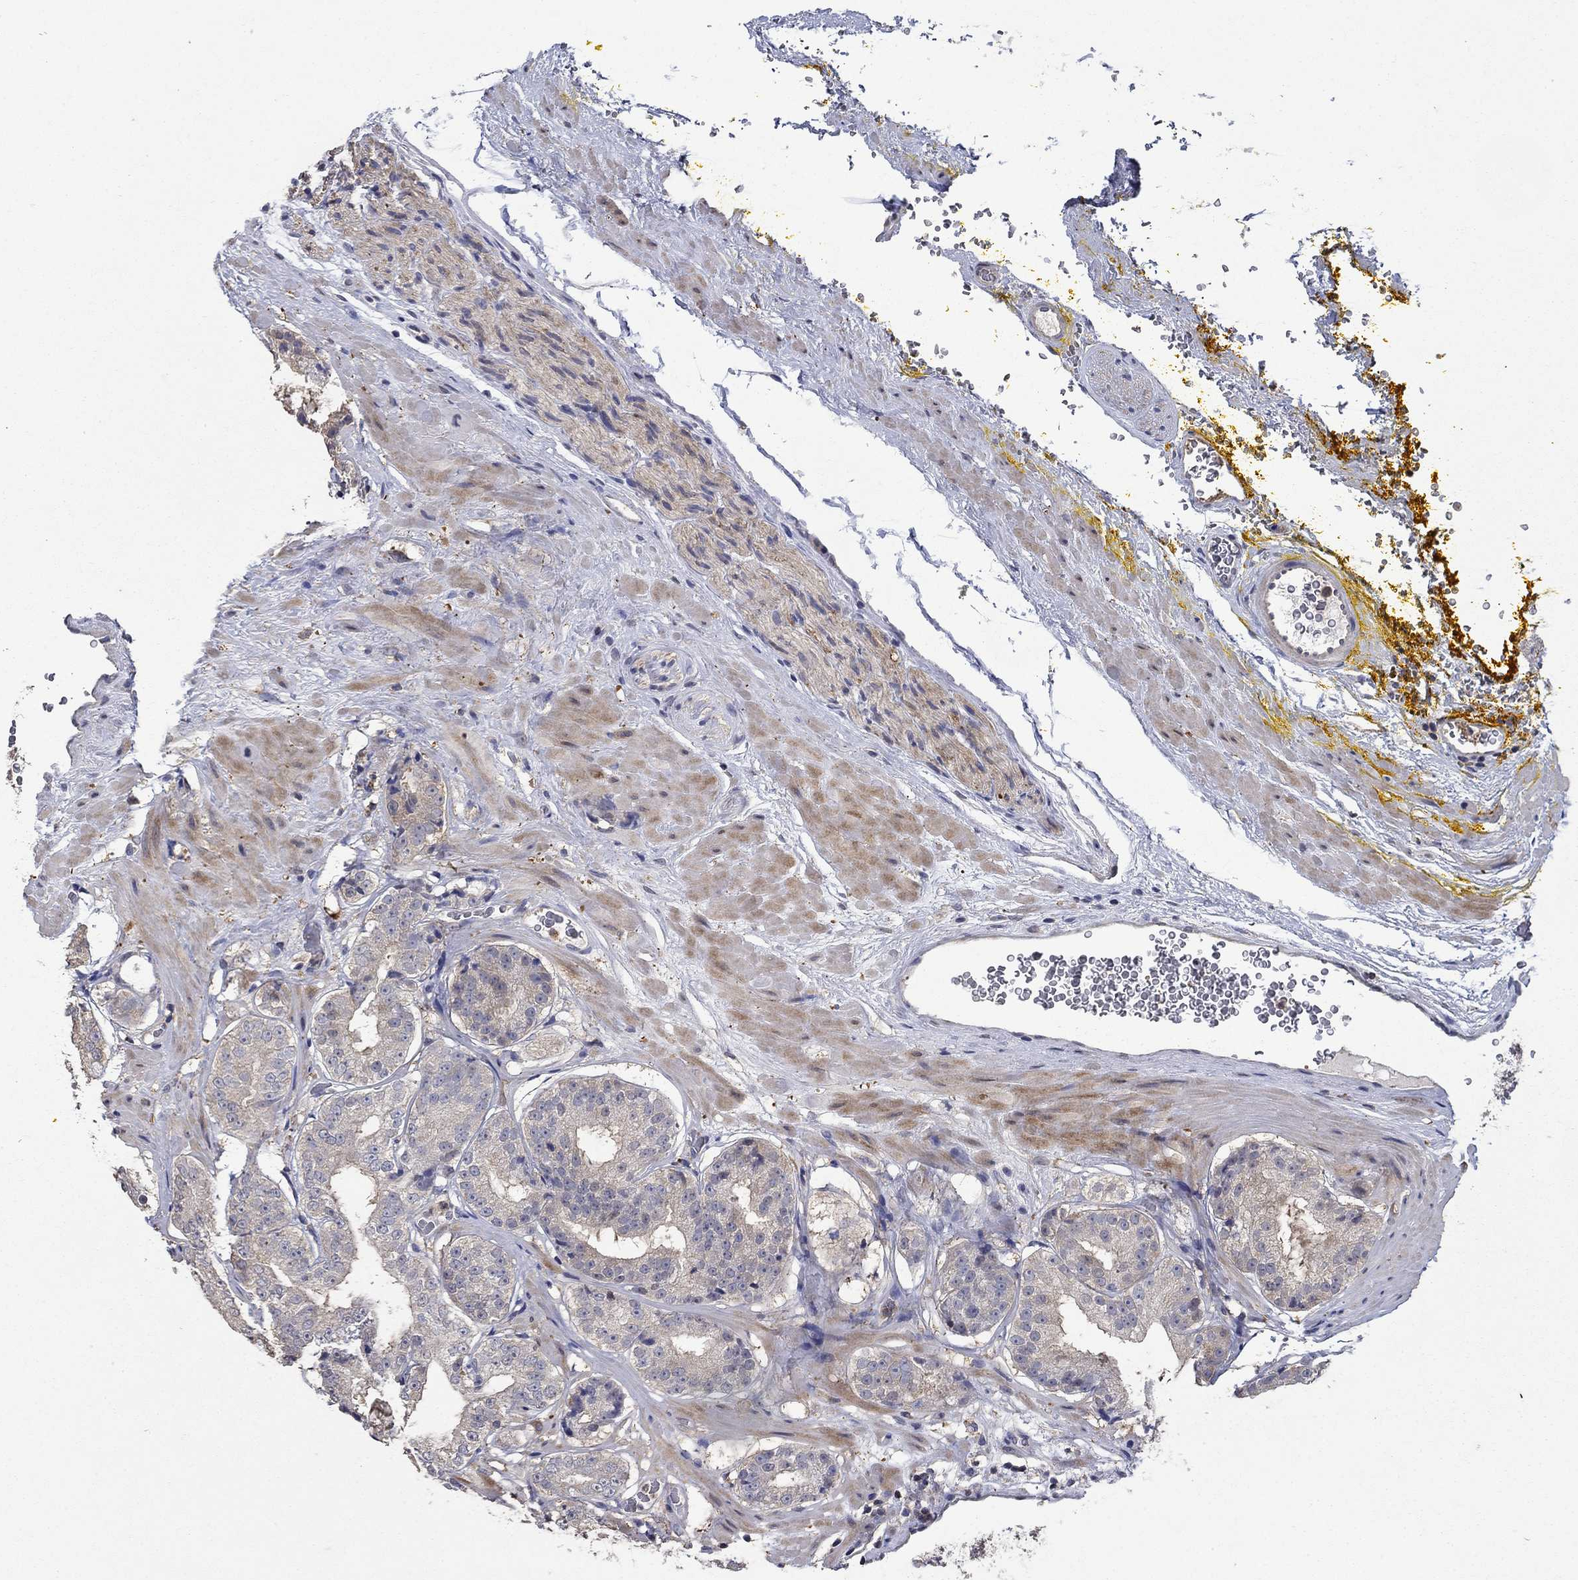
{"staining": {"intensity": "negative", "quantity": "none", "location": "none"}, "tissue": "prostate cancer", "cell_type": "Tumor cells", "image_type": "cancer", "snomed": [{"axis": "morphology", "description": "Adenocarcinoma, Low grade"}, {"axis": "topography", "description": "Prostate"}], "caption": "An image of human prostate low-grade adenocarcinoma is negative for staining in tumor cells.", "gene": "DVL1", "patient": {"sex": "male", "age": 60}}